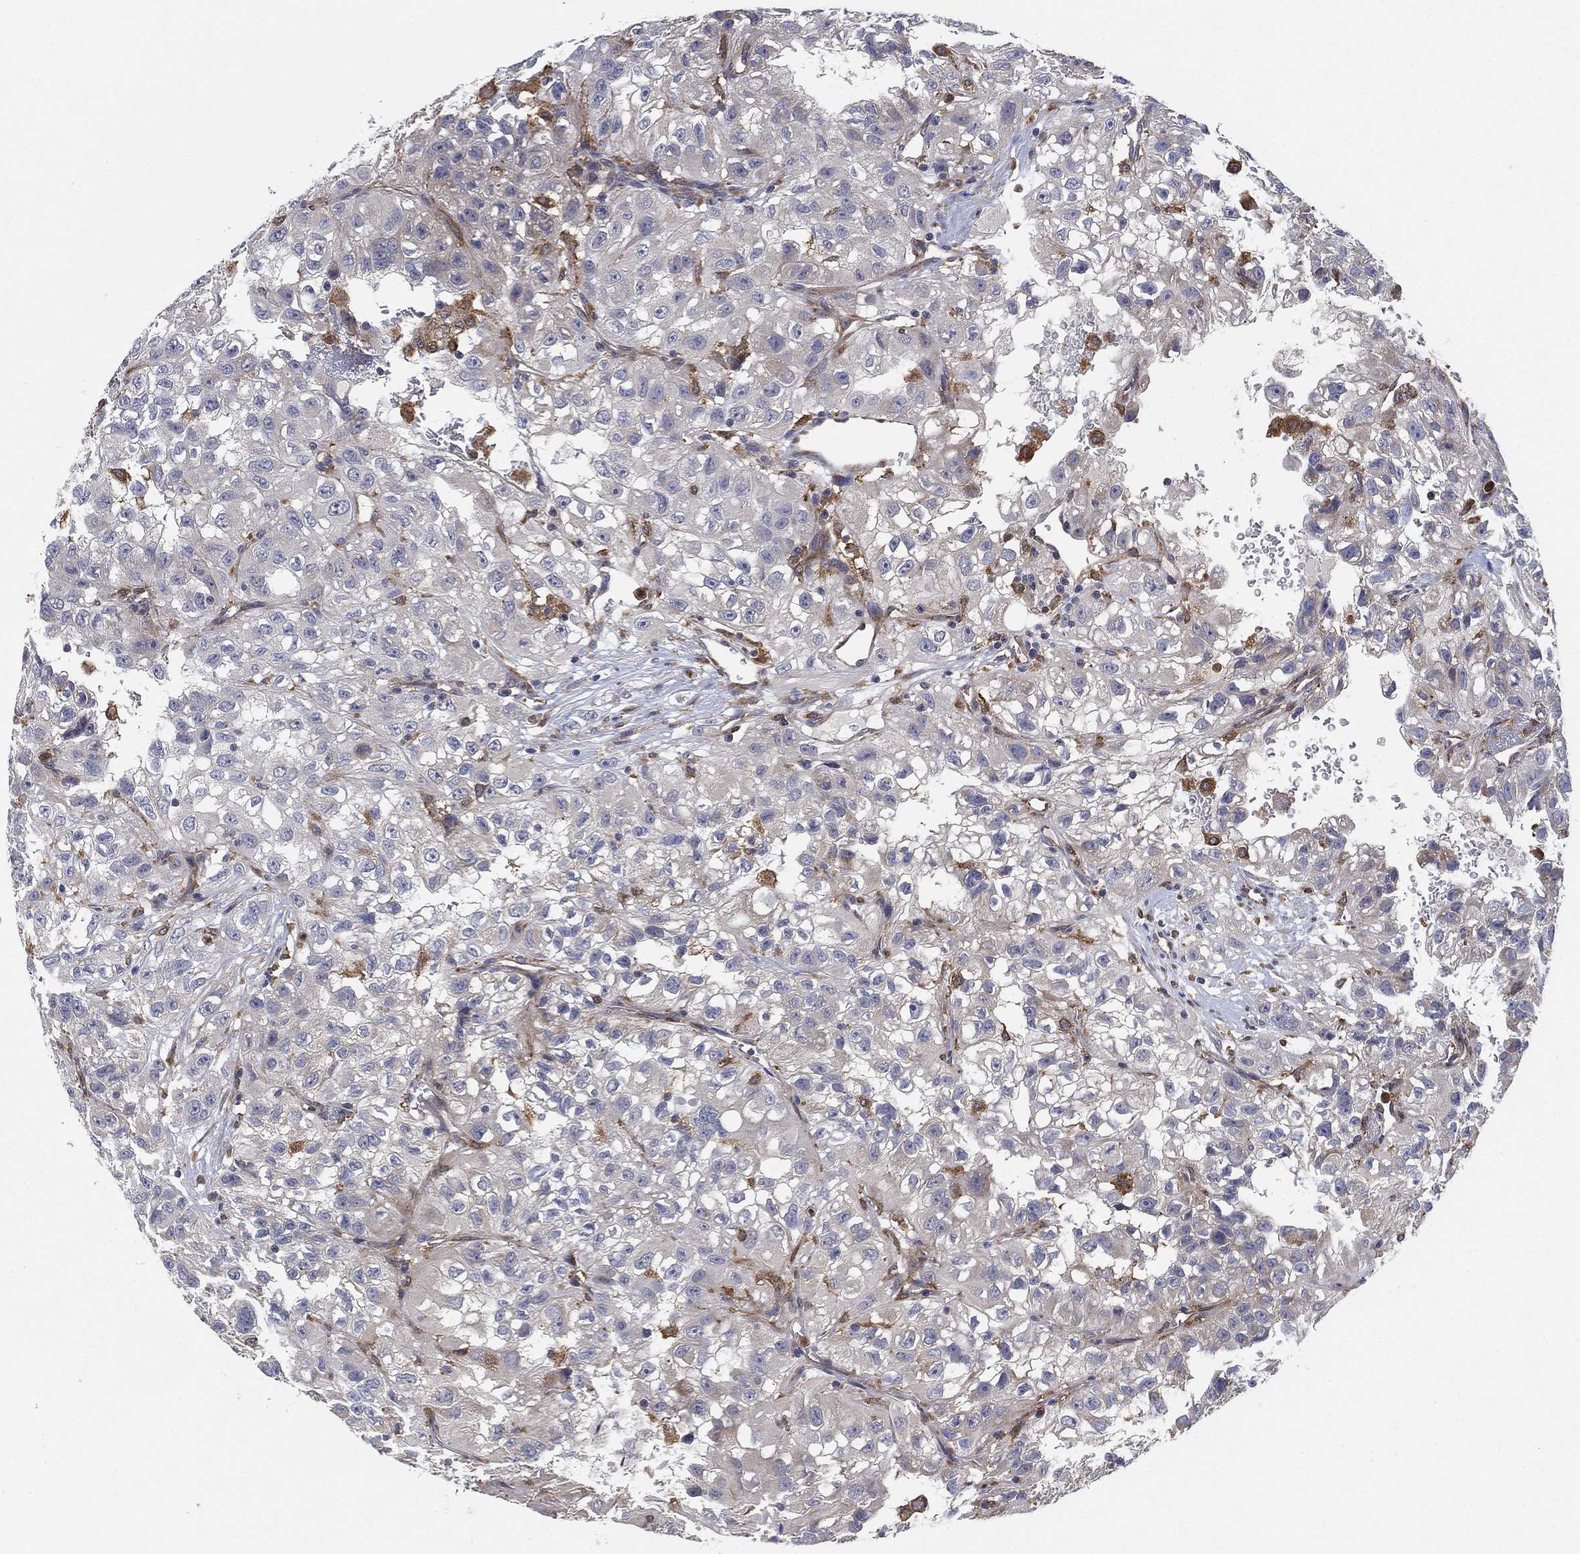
{"staining": {"intensity": "negative", "quantity": "none", "location": "none"}, "tissue": "renal cancer", "cell_type": "Tumor cells", "image_type": "cancer", "snomed": [{"axis": "morphology", "description": "Adenocarcinoma, NOS"}, {"axis": "topography", "description": "Kidney"}], "caption": "This image is of renal cancer (adenocarcinoma) stained with immunohistochemistry to label a protein in brown with the nuclei are counter-stained blue. There is no positivity in tumor cells.", "gene": "FES", "patient": {"sex": "male", "age": 64}}